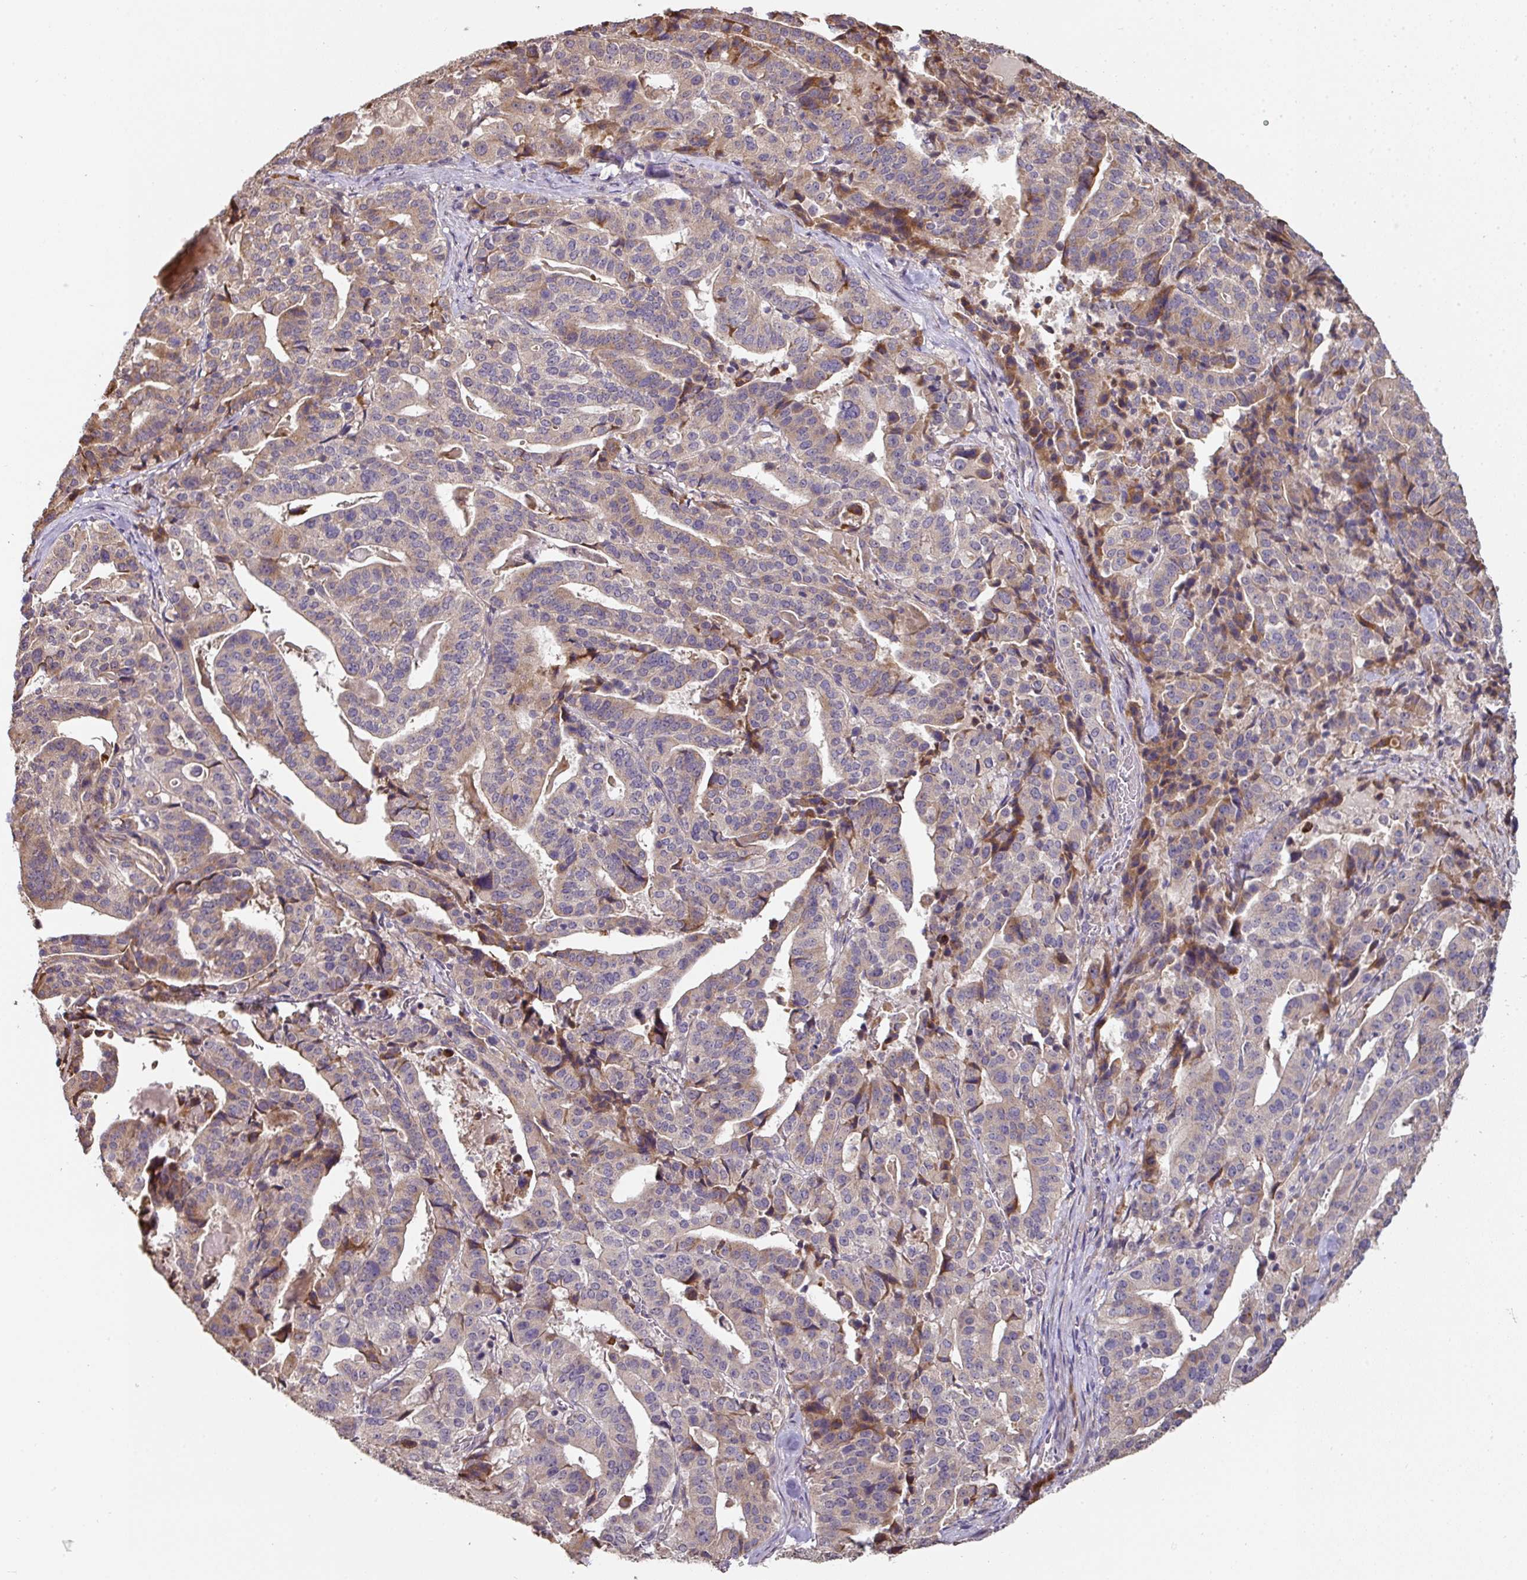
{"staining": {"intensity": "moderate", "quantity": "<25%", "location": "cytoplasmic/membranous"}, "tissue": "stomach cancer", "cell_type": "Tumor cells", "image_type": "cancer", "snomed": [{"axis": "morphology", "description": "Adenocarcinoma, NOS"}, {"axis": "topography", "description": "Stomach"}], "caption": "Protein staining by immunohistochemistry (IHC) shows moderate cytoplasmic/membranous expression in about <25% of tumor cells in stomach cancer (adenocarcinoma). Using DAB (3,3'-diaminobenzidine) (brown) and hematoxylin (blue) stains, captured at high magnification using brightfield microscopy.", "gene": "ACVR2B", "patient": {"sex": "male", "age": 48}}